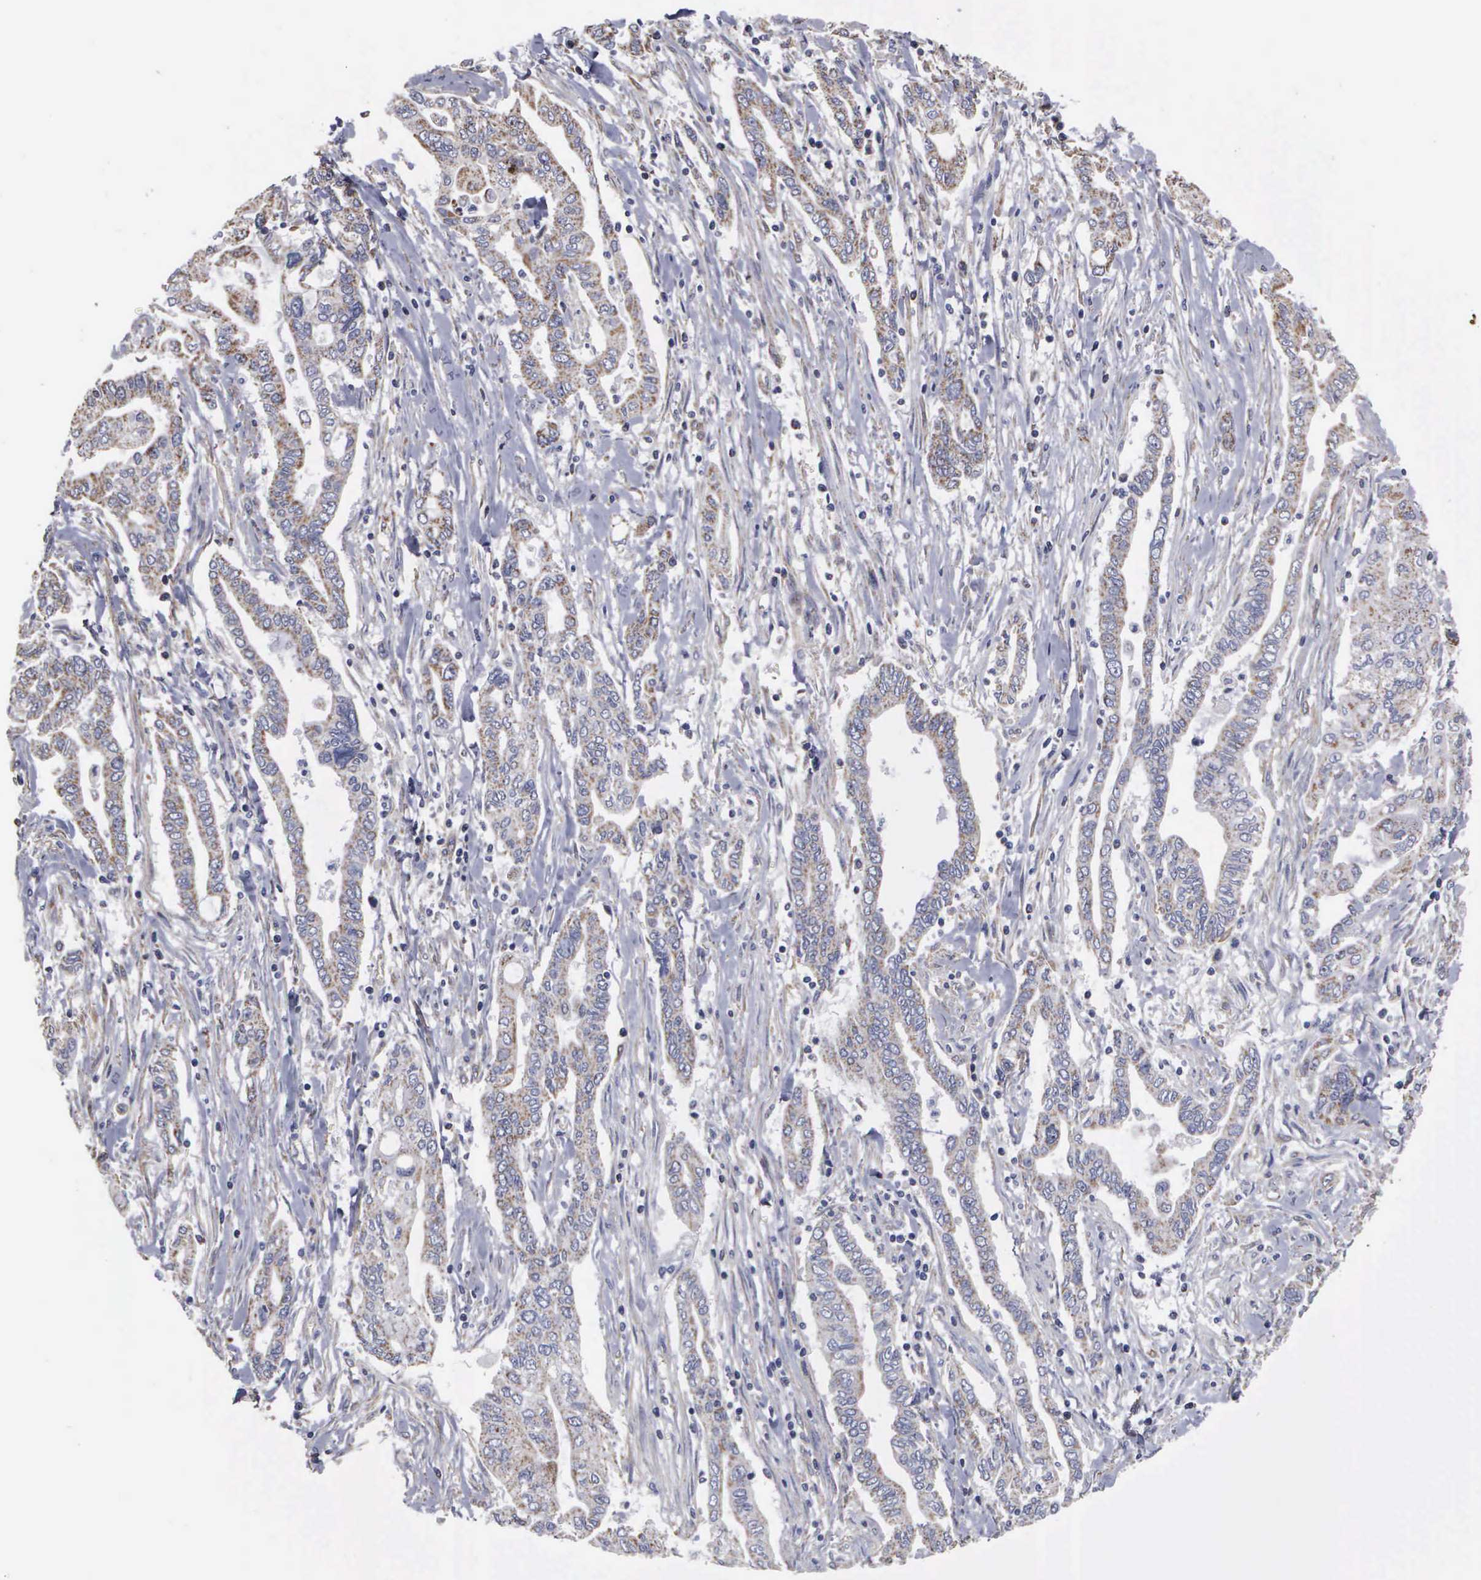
{"staining": {"intensity": "weak", "quantity": "25%-75%", "location": "cytoplasmic/membranous"}, "tissue": "pancreatic cancer", "cell_type": "Tumor cells", "image_type": "cancer", "snomed": [{"axis": "morphology", "description": "Adenocarcinoma, NOS"}, {"axis": "topography", "description": "Pancreas"}], "caption": "Protein expression analysis of adenocarcinoma (pancreatic) displays weak cytoplasmic/membranous staining in about 25%-75% of tumor cells.", "gene": "NGDN", "patient": {"sex": "female", "age": 57}}